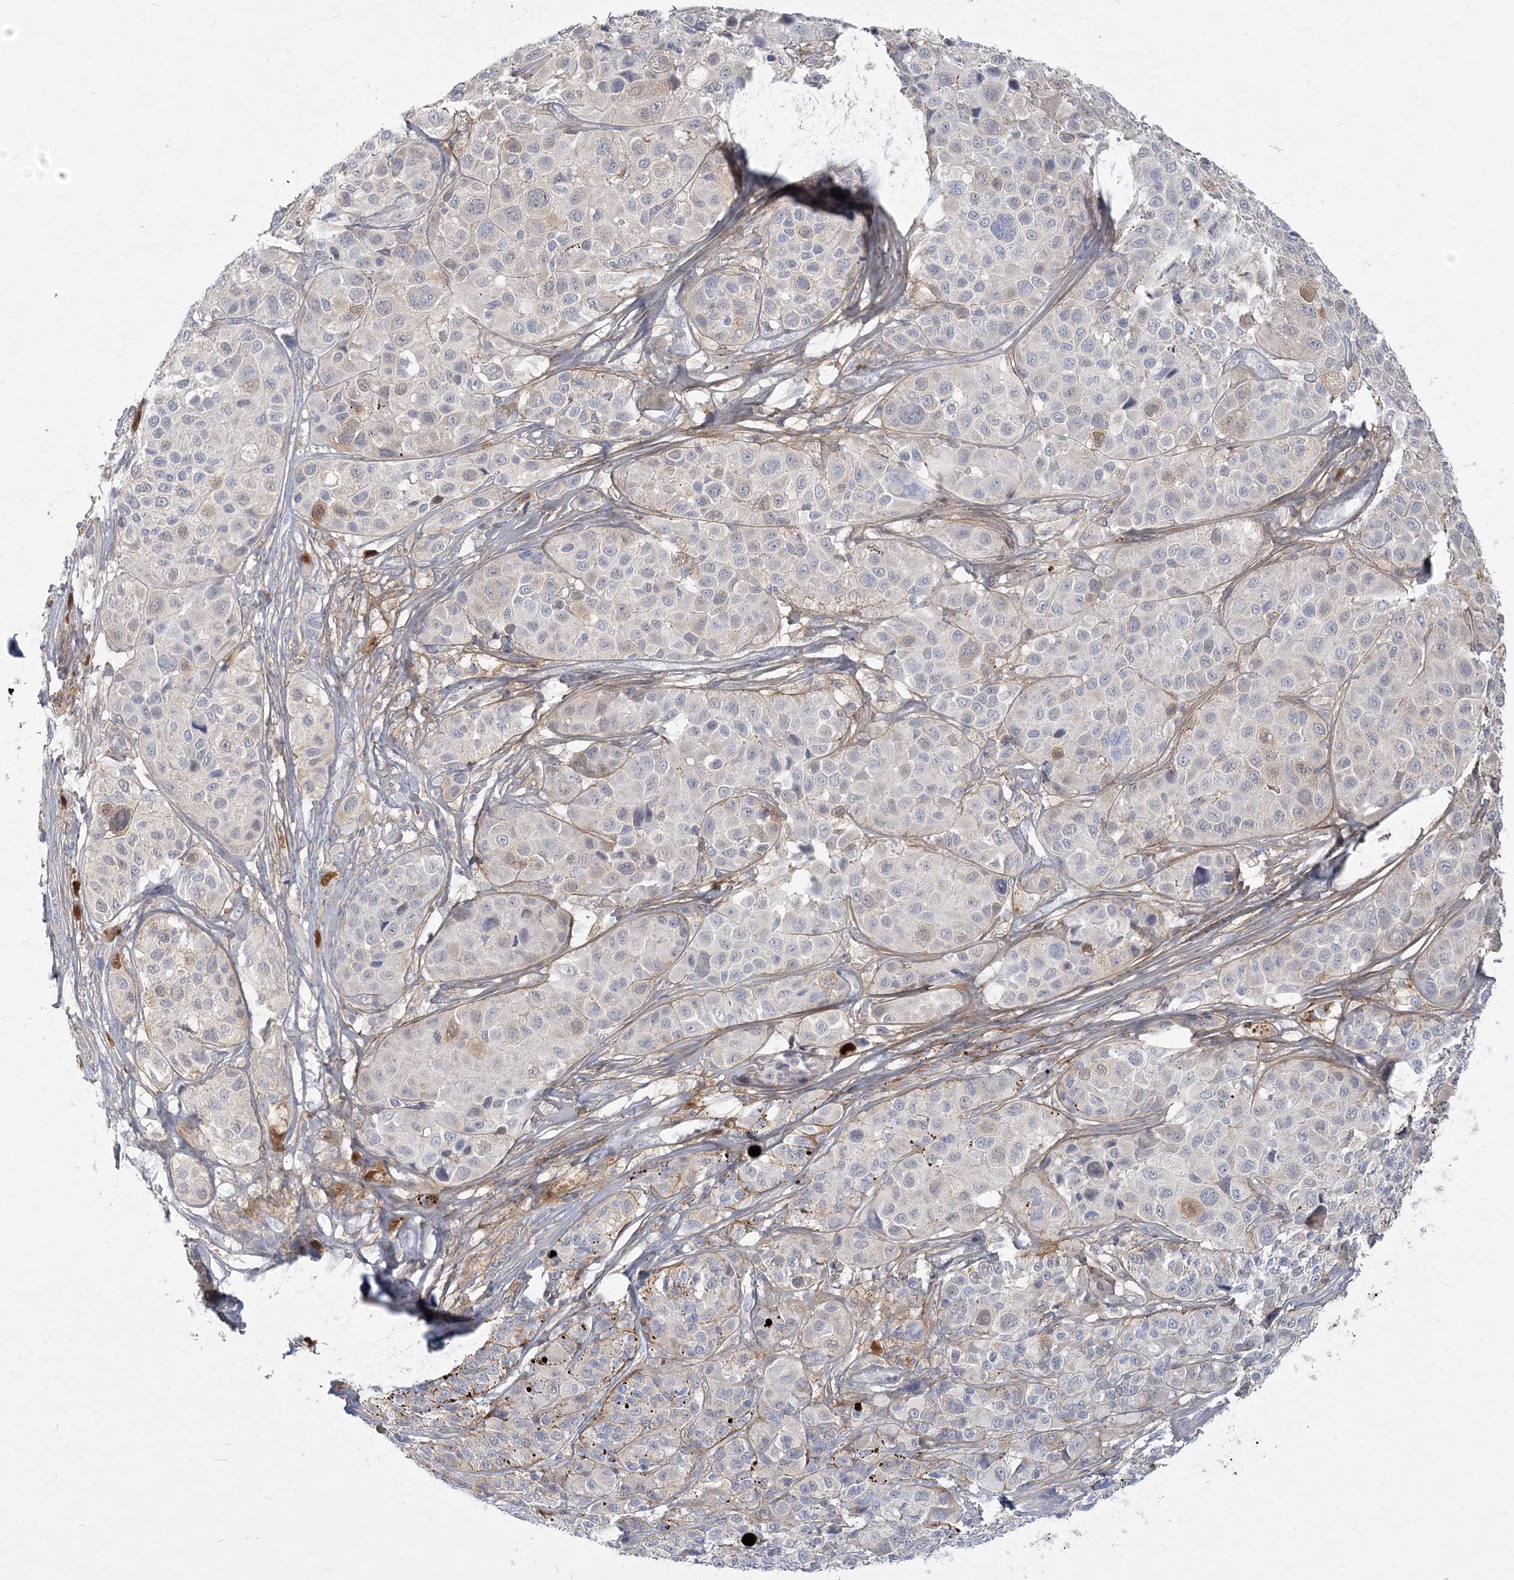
{"staining": {"intensity": "weak", "quantity": "<25%", "location": "cytoplasmic/membranous"}, "tissue": "melanoma", "cell_type": "Tumor cells", "image_type": "cancer", "snomed": [{"axis": "morphology", "description": "Malignant melanoma, NOS"}, {"axis": "topography", "description": "Skin of trunk"}], "caption": "This is a micrograph of IHC staining of malignant melanoma, which shows no positivity in tumor cells.", "gene": "GMPPA", "patient": {"sex": "male", "age": 71}}